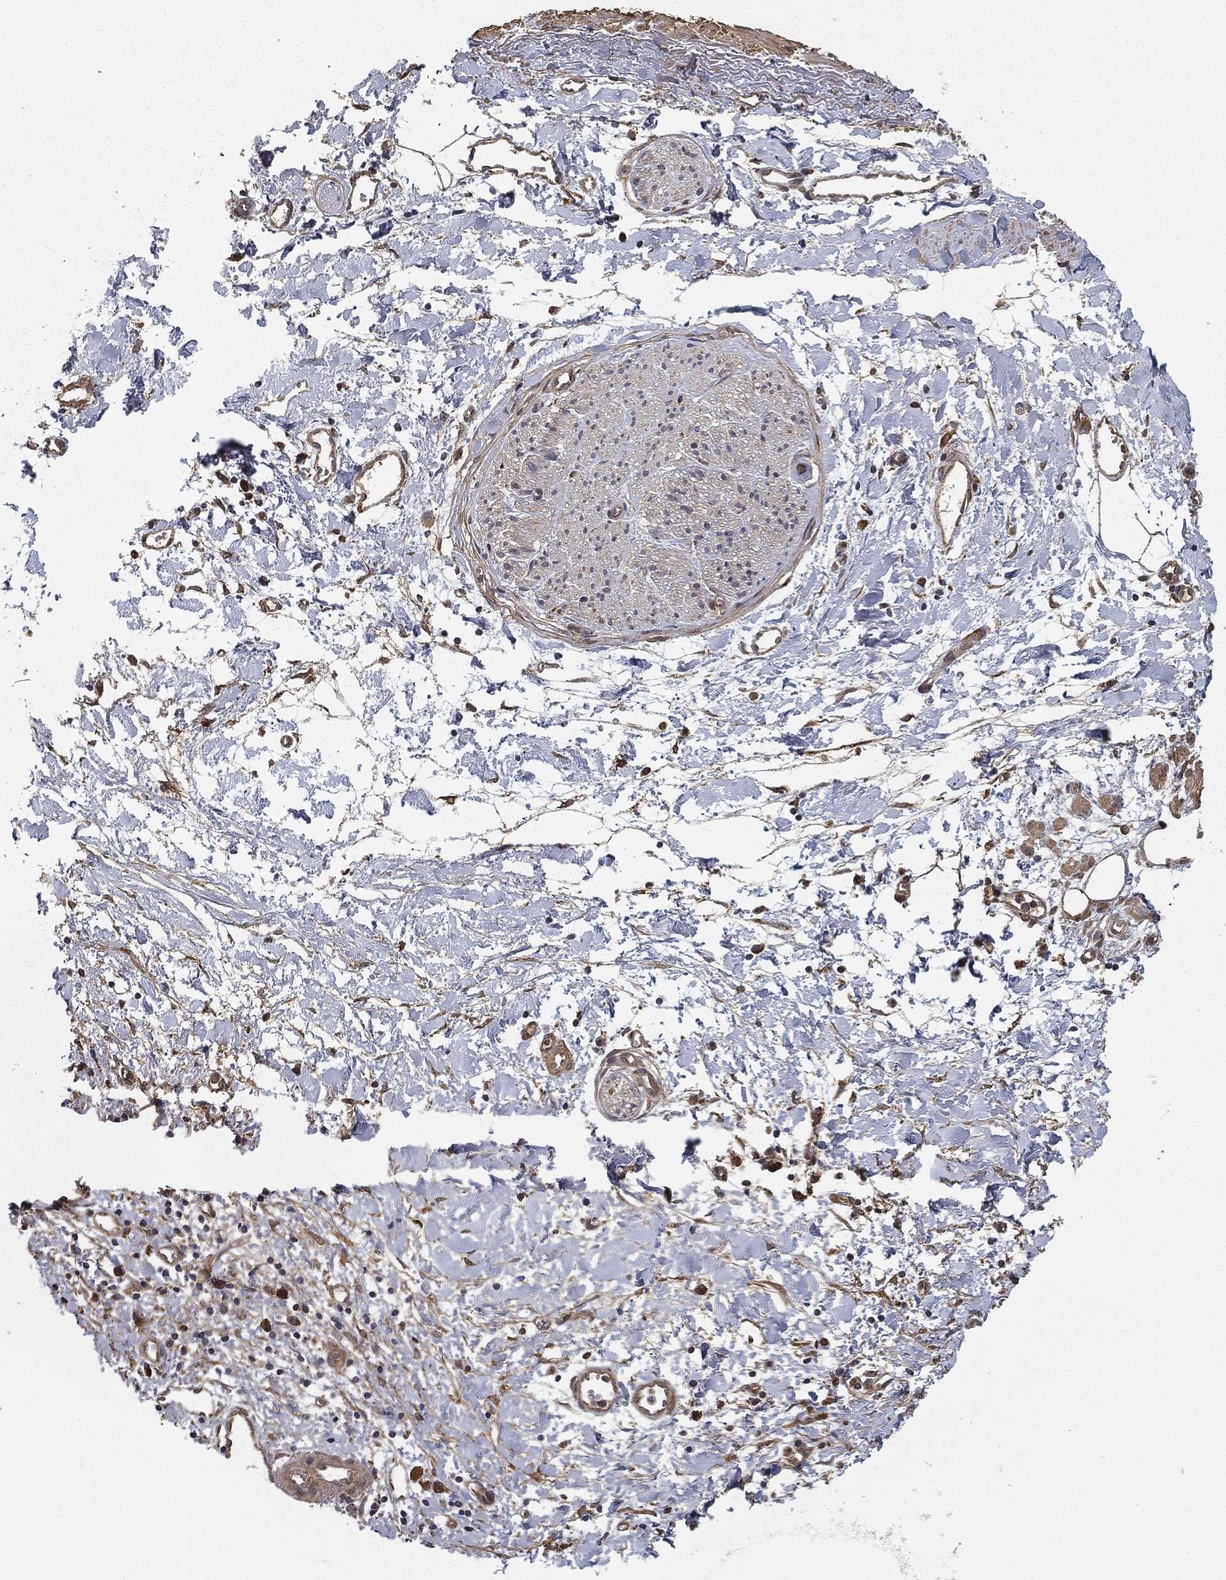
{"staining": {"intensity": "moderate", "quantity": ">75%", "location": "cytoplasmic/membranous"}, "tissue": "adipose tissue", "cell_type": "Adipocytes", "image_type": "normal", "snomed": [{"axis": "morphology", "description": "Normal tissue, NOS"}, {"axis": "morphology", "description": "Adenocarcinoma, NOS"}, {"axis": "topography", "description": "Pancreas"}, {"axis": "topography", "description": "Peripheral nerve tissue"}], "caption": "Immunohistochemistry staining of benign adipose tissue, which displays medium levels of moderate cytoplasmic/membranous staining in approximately >75% of adipocytes indicating moderate cytoplasmic/membranous protein positivity. The staining was performed using DAB (brown) for protein detection and nuclei were counterstained in hematoxylin (blue).", "gene": "MIER2", "patient": {"sex": "male", "age": 61}}